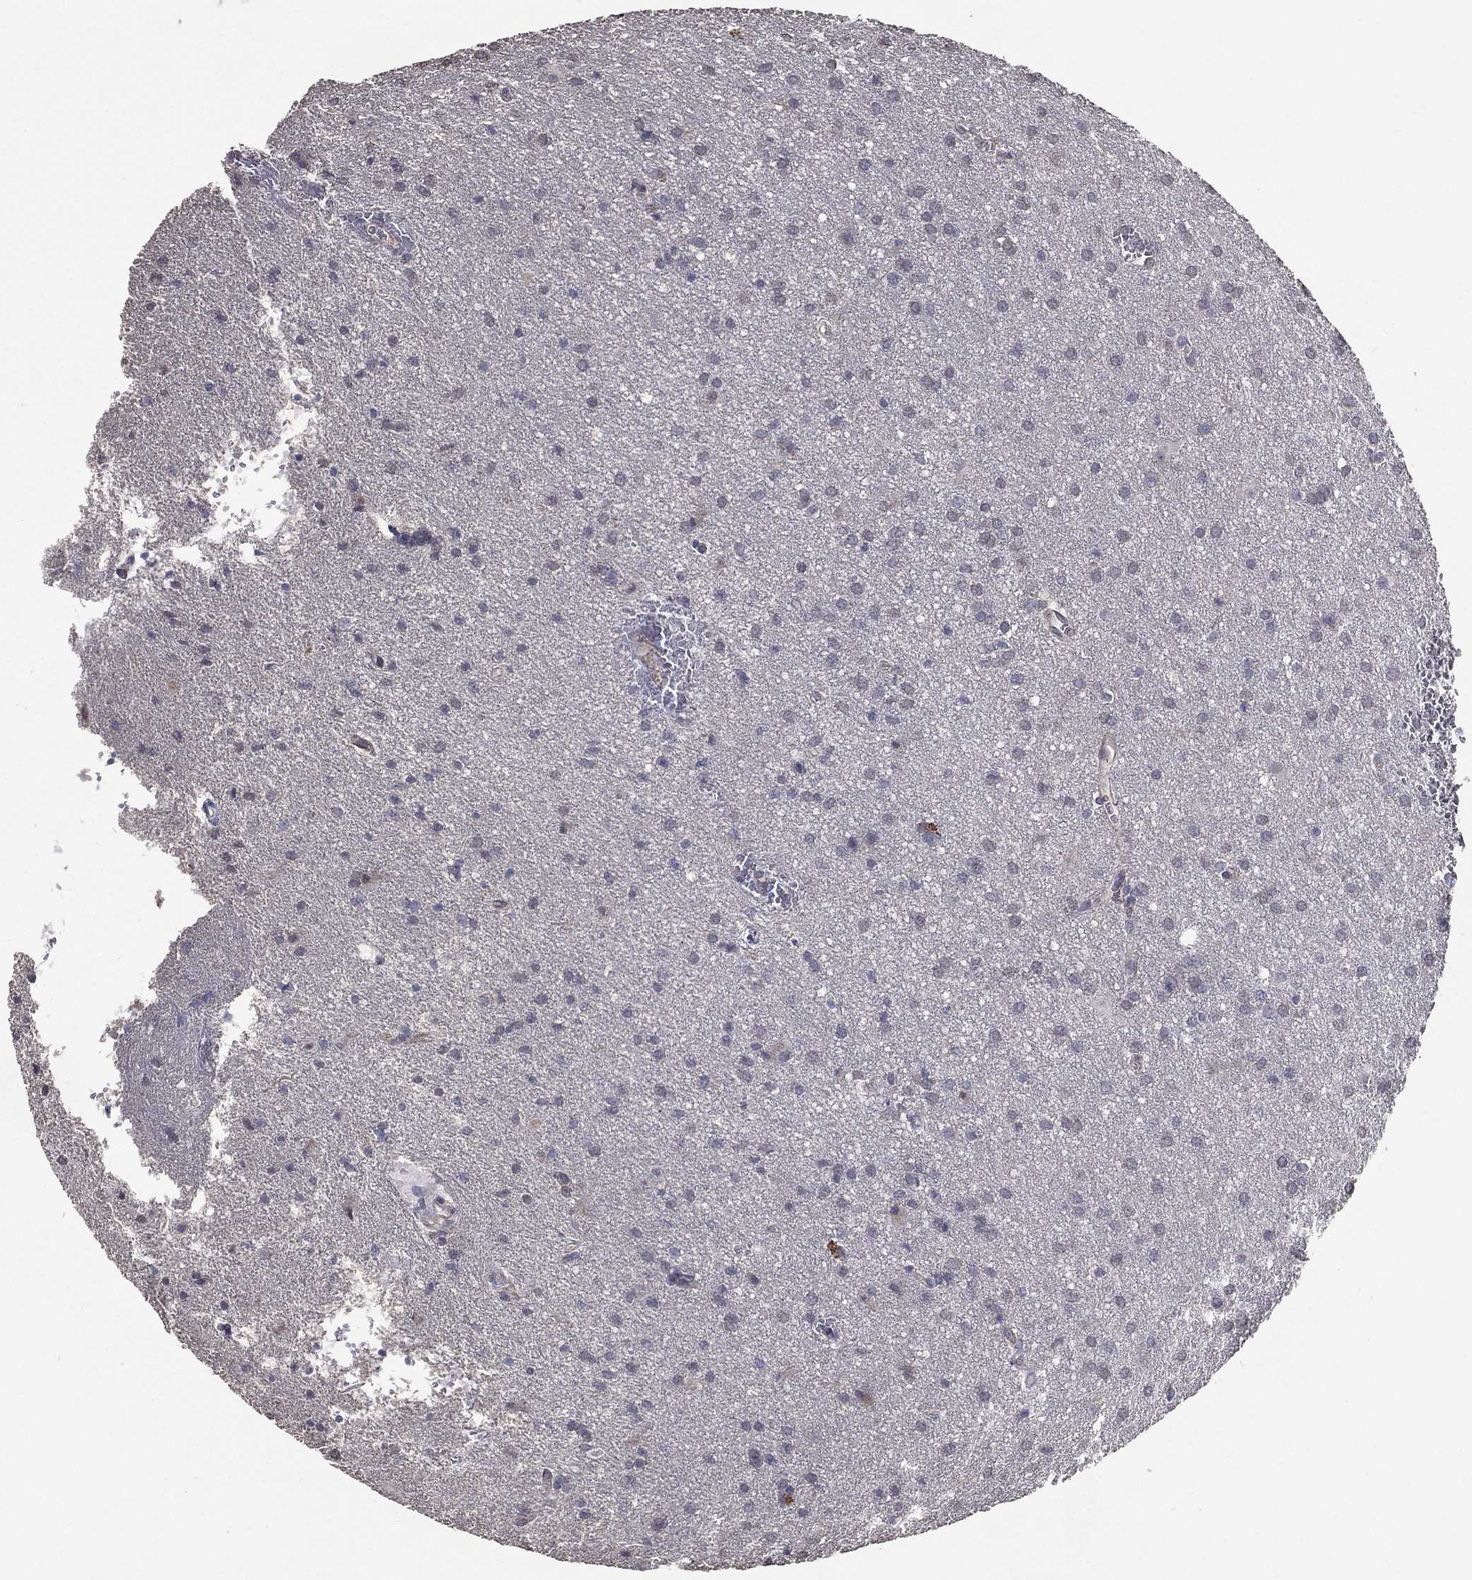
{"staining": {"intensity": "negative", "quantity": "none", "location": "none"}, "tissue": "glioma", "cell_type": "Tumor cells", "image_type": "cancer", "snomed": [{"axis": "morphology", "description": "Glioma, malignant, Low grade"}, {"axis": "topography", "description": "Brain"}], "caption": "A high-resolution photomicrograph shows immunohistochemistry (IHC) staining of low-grade glioma (malignant), which exhibits no significant staining in tumor cells.", "gene": "SERPINB2", "patient": {"sex": "male", "age": 58}}